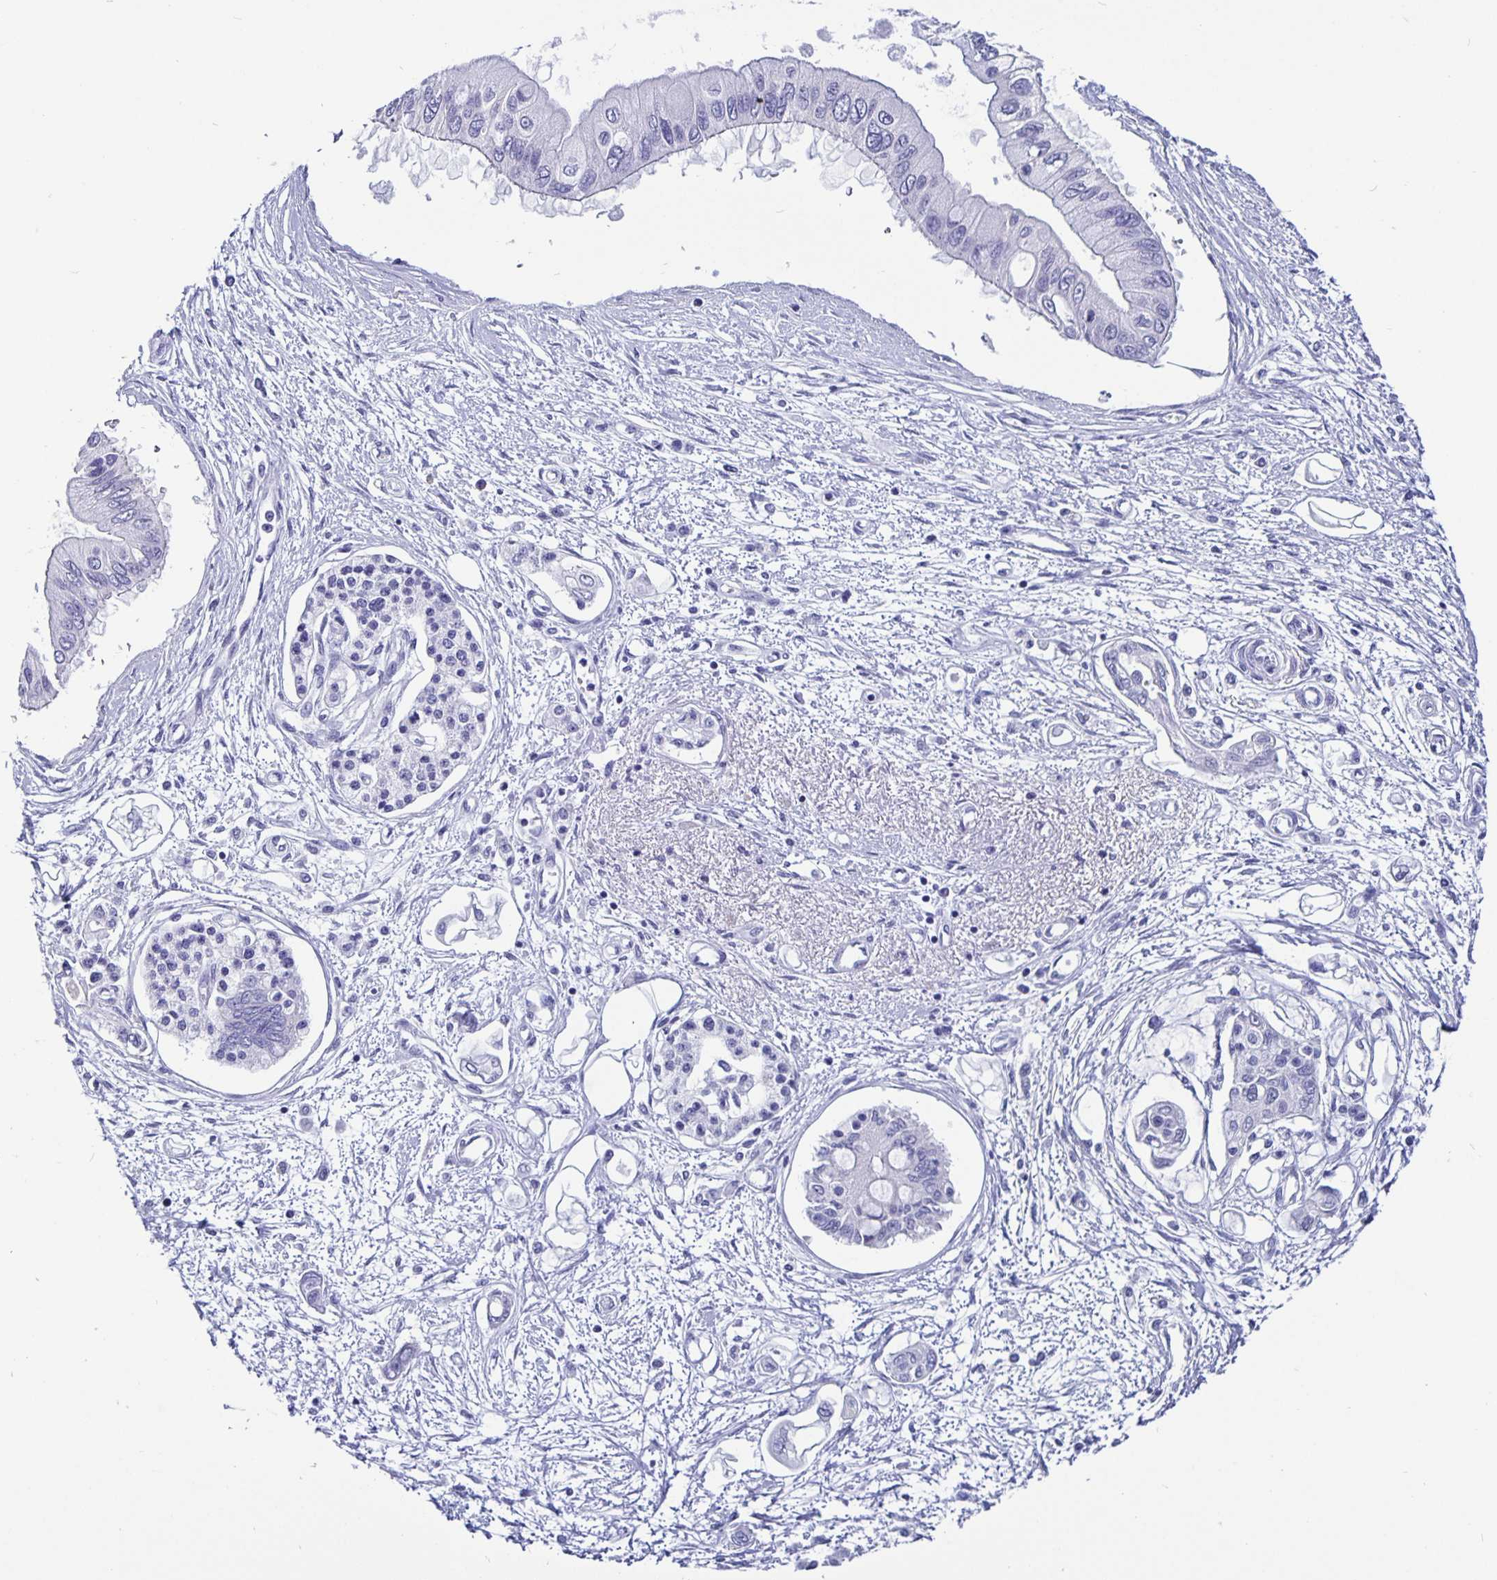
{"staining": {"intensity": "negative", "quantity": "none", "location": "none"}, "tissue": "pancreatic cancer", "cell_type": "Tumor cells", "image_type": "cancer", "snomed": [{"axis": "morphology", "description": "Adenocarcinoma, NOS"}, {"axis": "topography", "description": "Pancreas"}], "caption": "This histopathology image is of pancreatic adenocarcinoma stained with immunohistochemistry to label a protein in brown with the nuclei are counter-stained blue. There is no expression in tumor cells. Brightfield microscopy of immunohistochemistry (IHC) stained with DAB (brown) and hematoxylin (blue), captured at high magnification.", "gene": "ODF3B", "patient": {"sex": "female", "age": 77}}